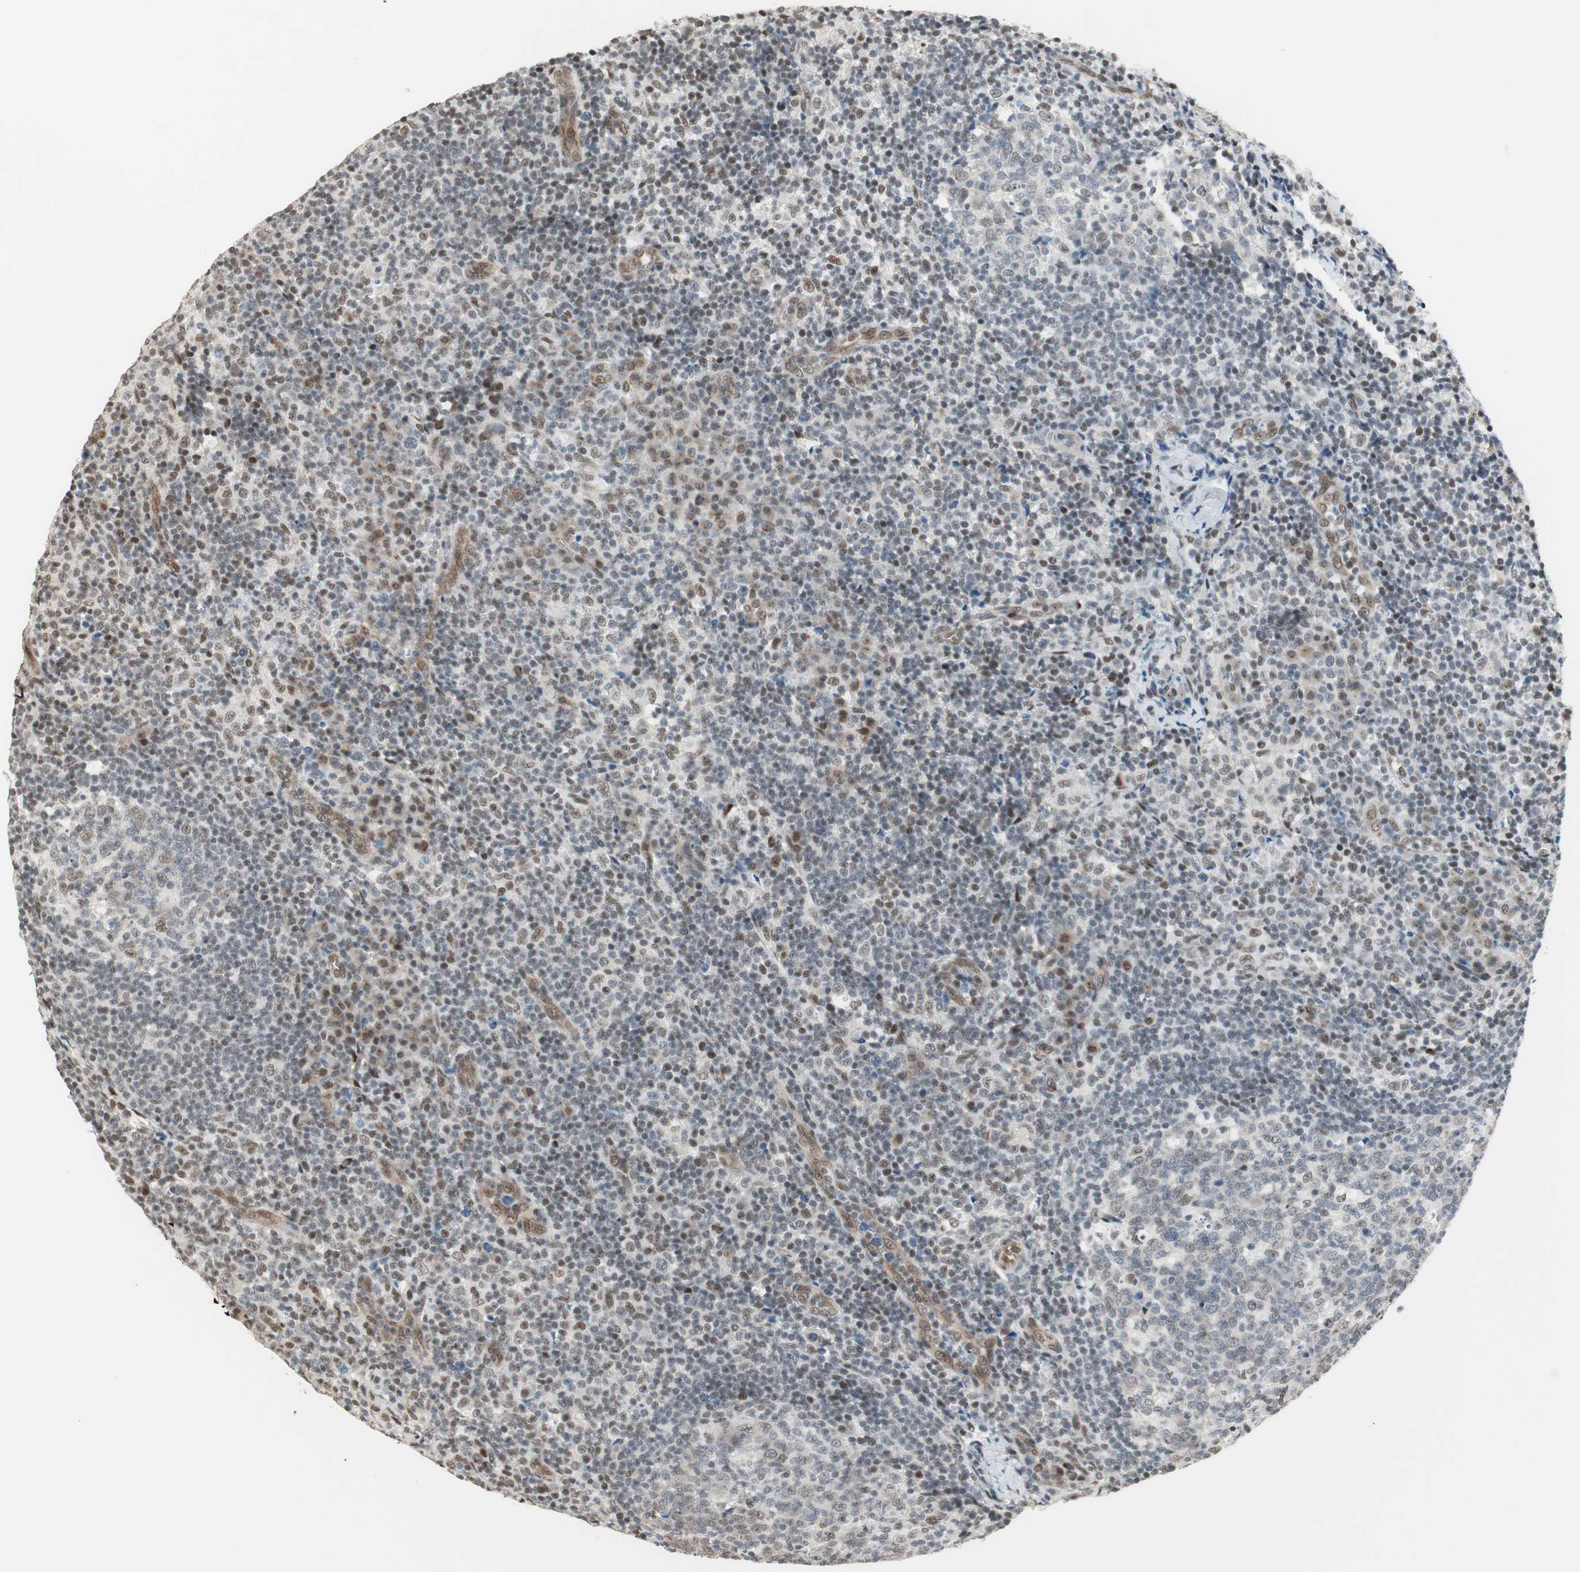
{"staining": {"intensity": "moderate", "quantity": "<25%", "location": "nuclear"}, "tissue": "lymph node", "cell_type": "Germinal center cells", "image_type": "normal", "snomed": [{"axis": "morphology", "description": "Normal tissue, NOS"}, {"axis": "morphology", "description": "Inflammation, NOS"}, {"axis": "topography", "description": "Lymph node"}], "caption": "An IHC histopathology image of benign tissue is shown. Protein staining in brown highlights moderate nuclear positivity in lymph node within germinal center cells. The protein of interest is stained brown, and the nuclei are stained in blue (DAB (3,3'-diaminobenzidine) IHC with brightfield microscopy, high magnification).", "gene": "ZBTB17", "patient": {"sex": "male", "age": 55}}